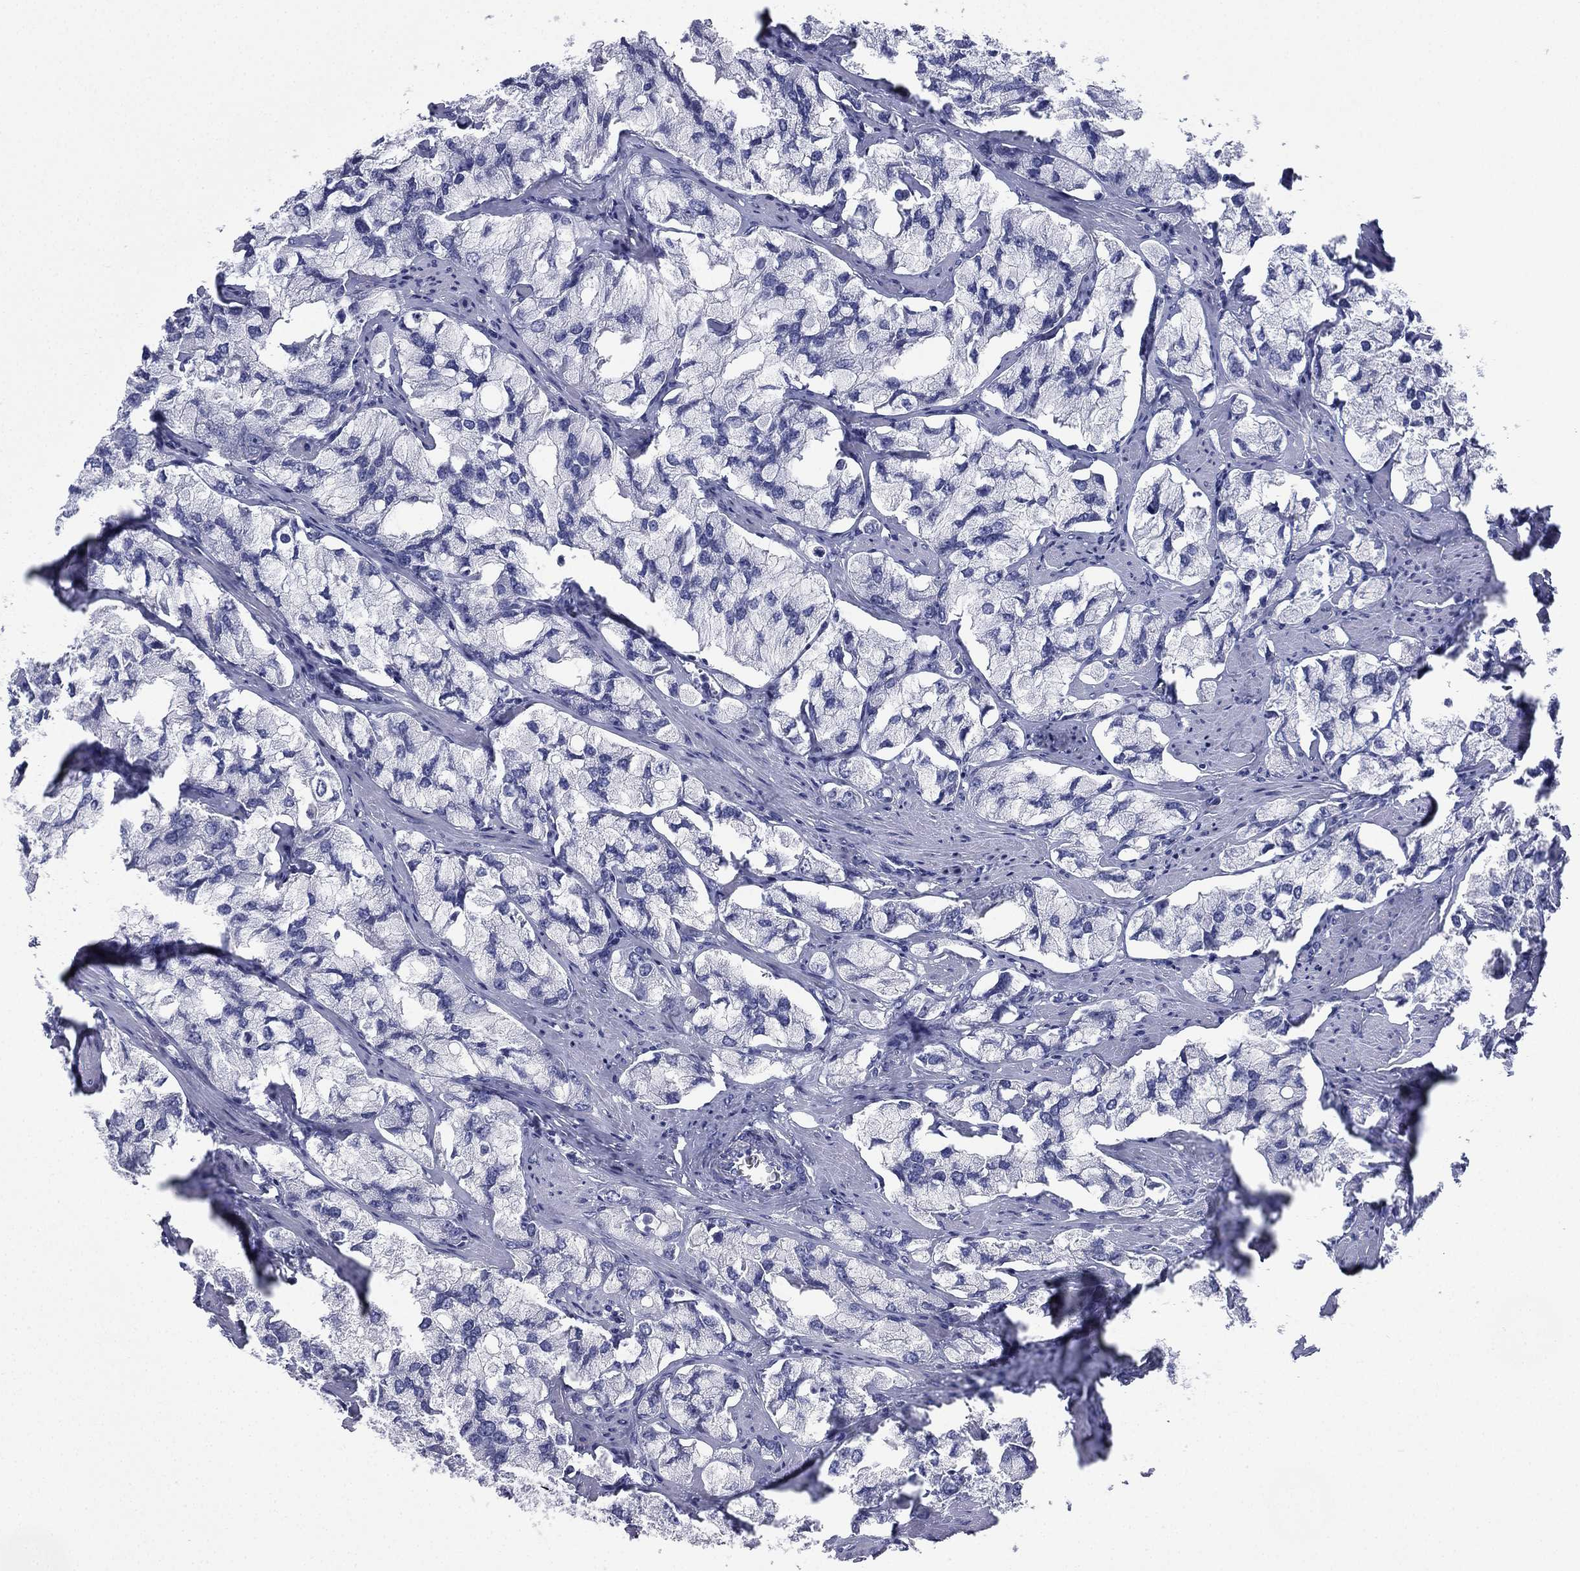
{"staining": {"intensity": "negative", "quantity": "none", "location": "none"}, "tissue": "prostate cancer", "cell_type": "Tumor cells", "image_type": "cancer", "snomed": [{"axis": "morphology", "description": "Adenocarcinoma, NOS"}, {"axis": "topography", "description": "Prostate and seminal vesicle, NOS"}, {"axis": "topography", "description": "Prostate"}], "caption": "This photomicrograph is of prostate cancer stained with IHC to label a protein in brown with the nuclei are counter-stained blue. There is no positivity in tumor cells. The staining is performed using DAB (3,3'-diaminobenzidine) brown chromogen with nuclei counter-stained in using hematoxylin.", "gene": "FCER2", "patient": {"sex": "male", "age": 64}}